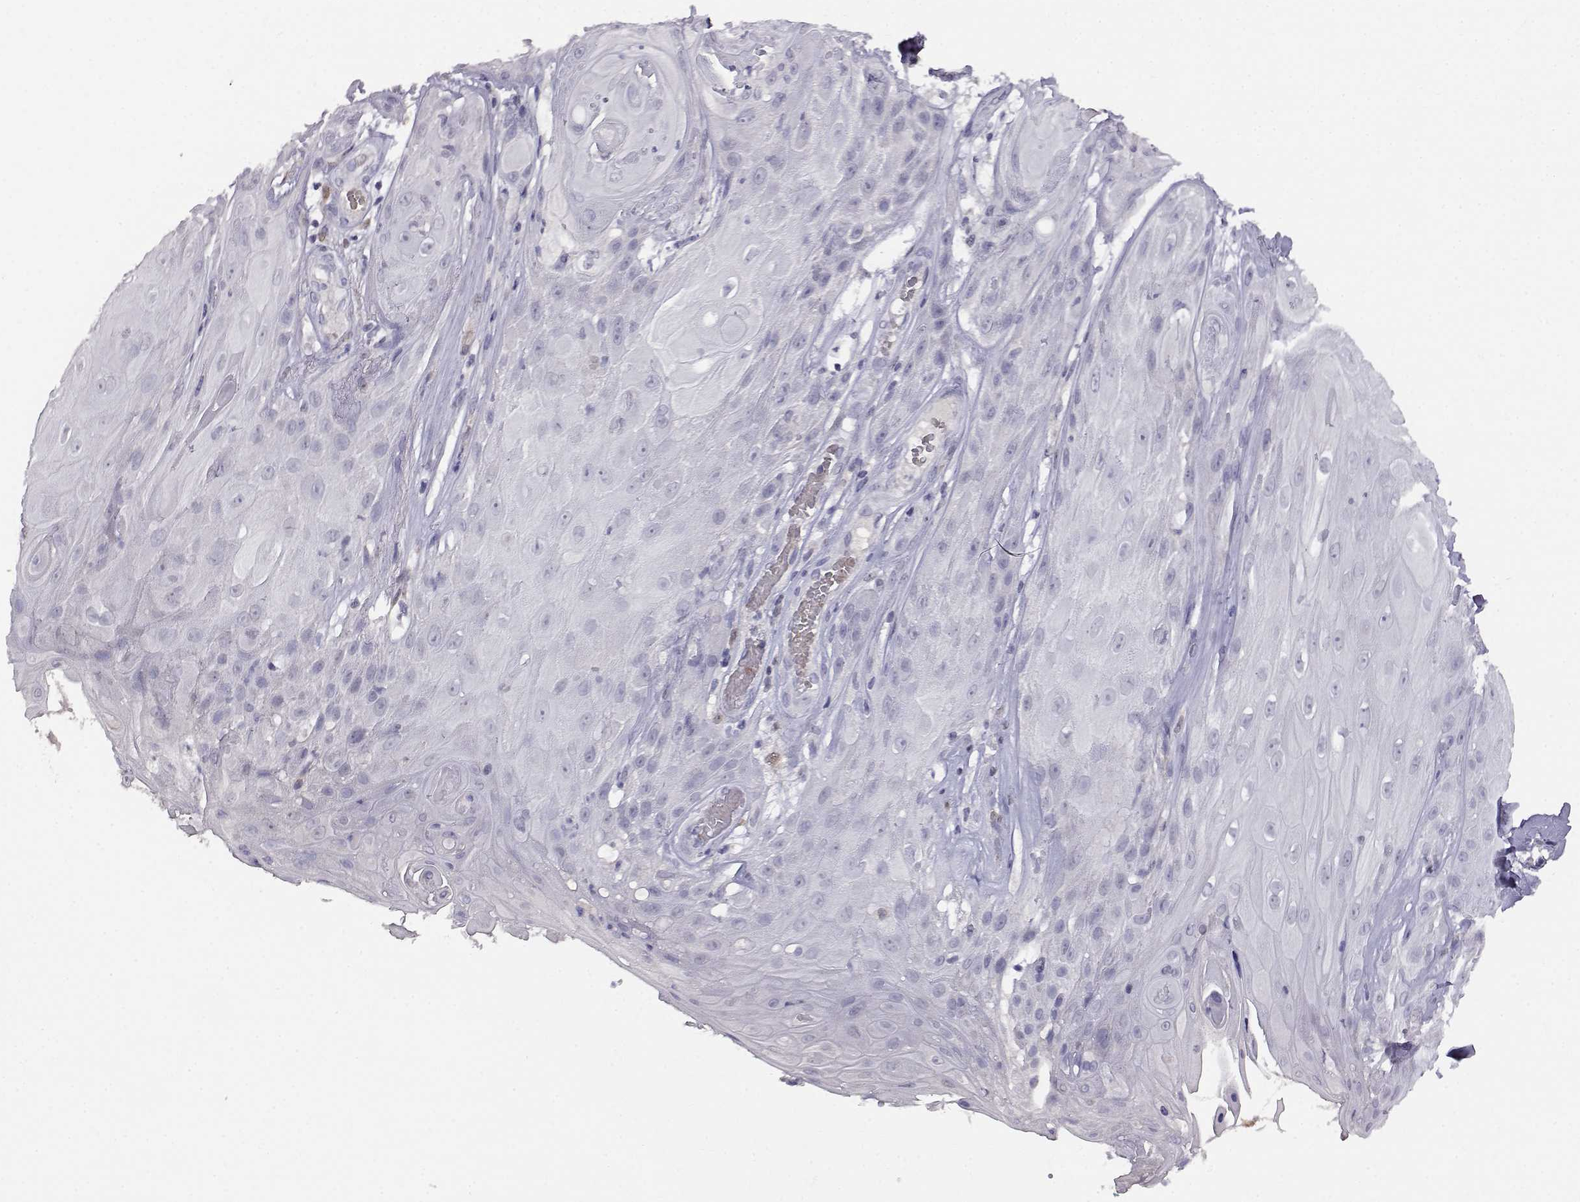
{"staining": {"intensity": "negative", "quantity": "none", "location": "none"}, "tissue": "skin cancer", "cell_type": "Tumor cells", "image_type": "cancer", "snomed": [{"axis": "morphology", "description": "Squamous cell carcinoma, NOS"}, {"axis": "topography", "description": "Skin"}], "caption": "Skin cancer (squamous cell carcinoma) was stained to show a protein in brown. There is no significant staining in tumor cells.", "gene": "AKR1B1", "patient": {"sex": "male", "age": 62}}